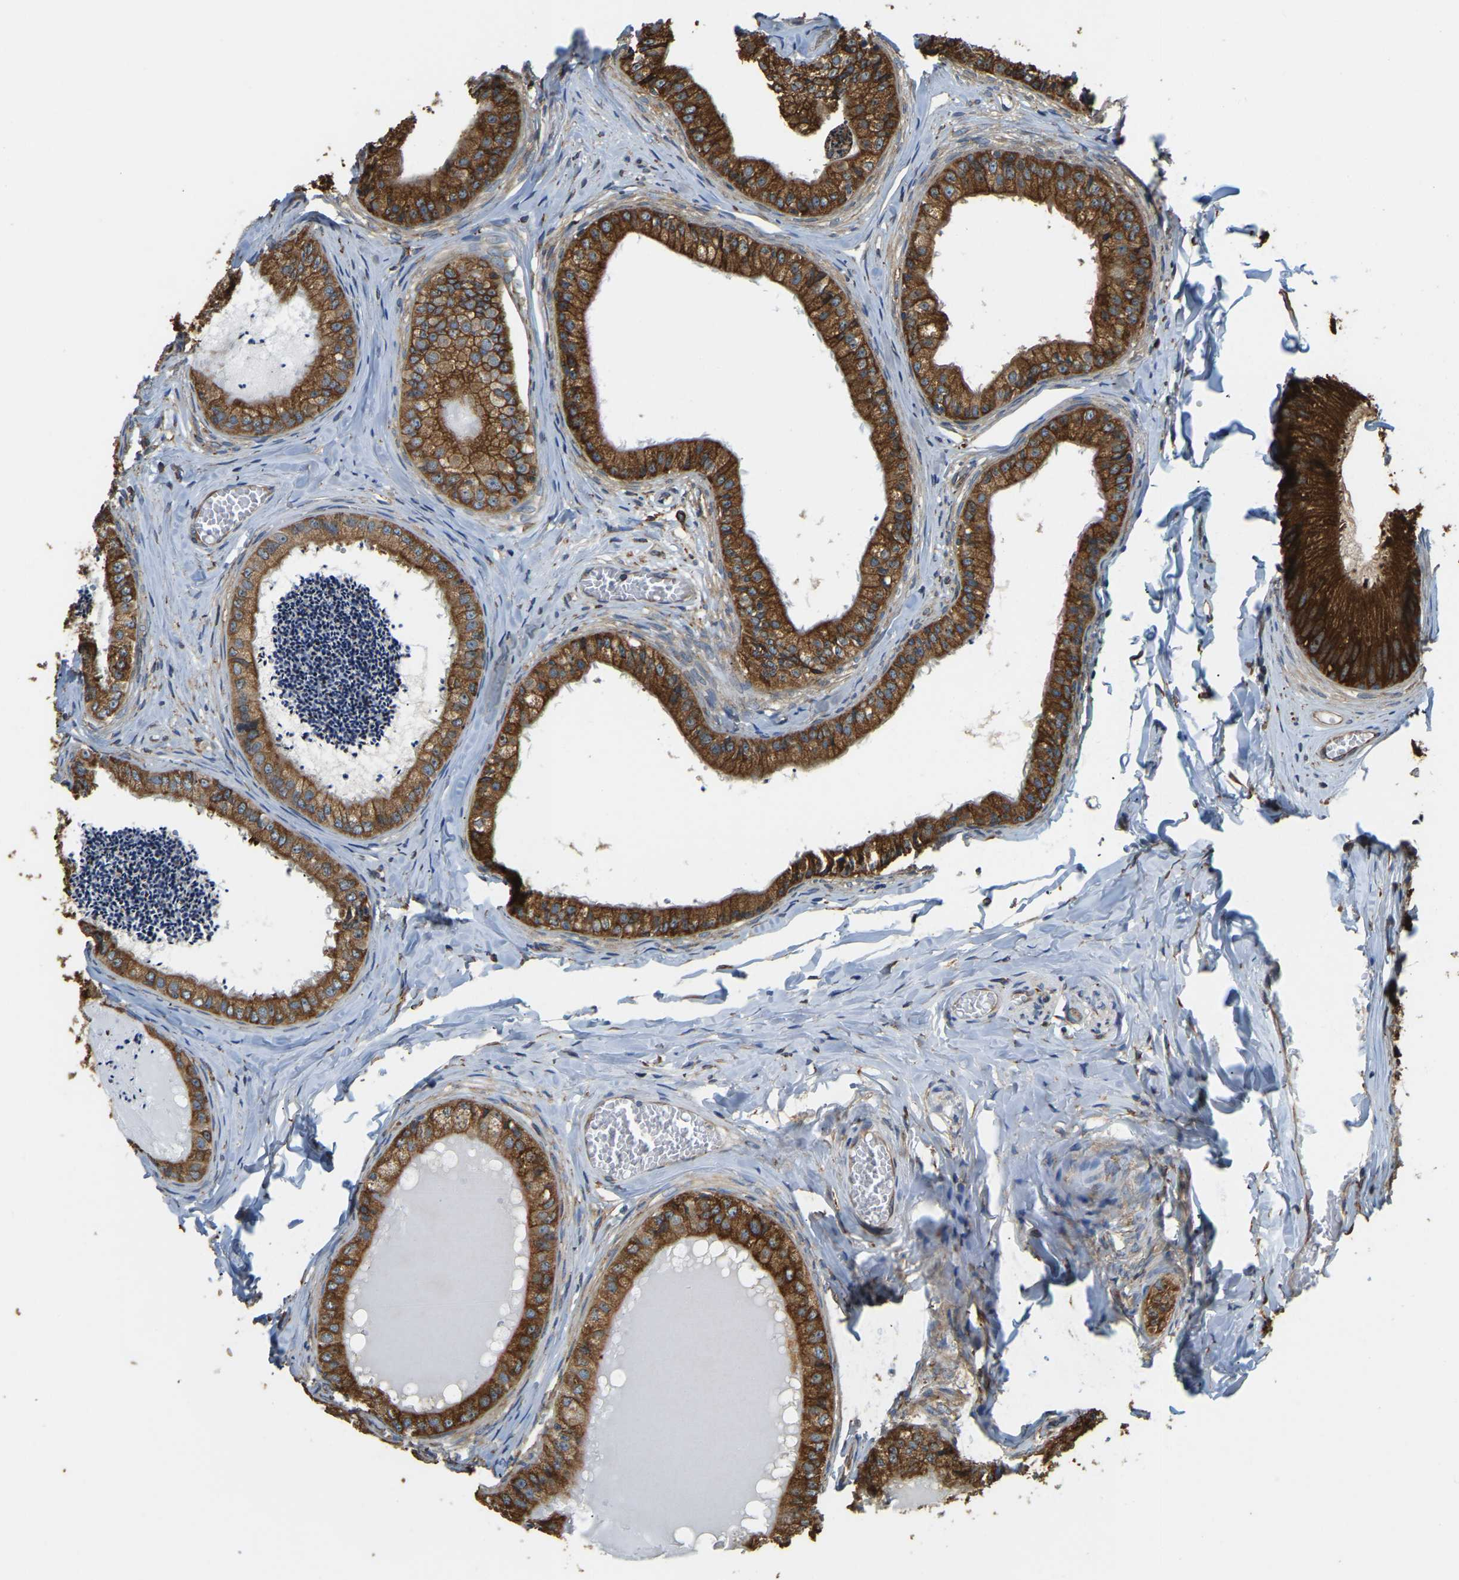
{"staining": {"intensity": "strong", "quantity": ">75%", "location": "cytoplasmic/membranous"}, "tissue": "epididymis", "cell_type": "Glandular cells", "image_type": "normal", "snomed": [{"axis": "morphology", "description": "Normal tissue, NOS"}, {"axis": "topography", "description": "Epididymis"}], "caption": "Protein expression analysis of normal epididymis displays strong cytoplasmic/membranous positivity in about >75% of glandular cells. (Stains: DAB (3,3'-diaminobenzidine) in brown, nuclei in blue, Microscopy: brightfield microscopy at high magnification).", "gene": "RNF115", "patient": {"sex": "male", "age": 31}}